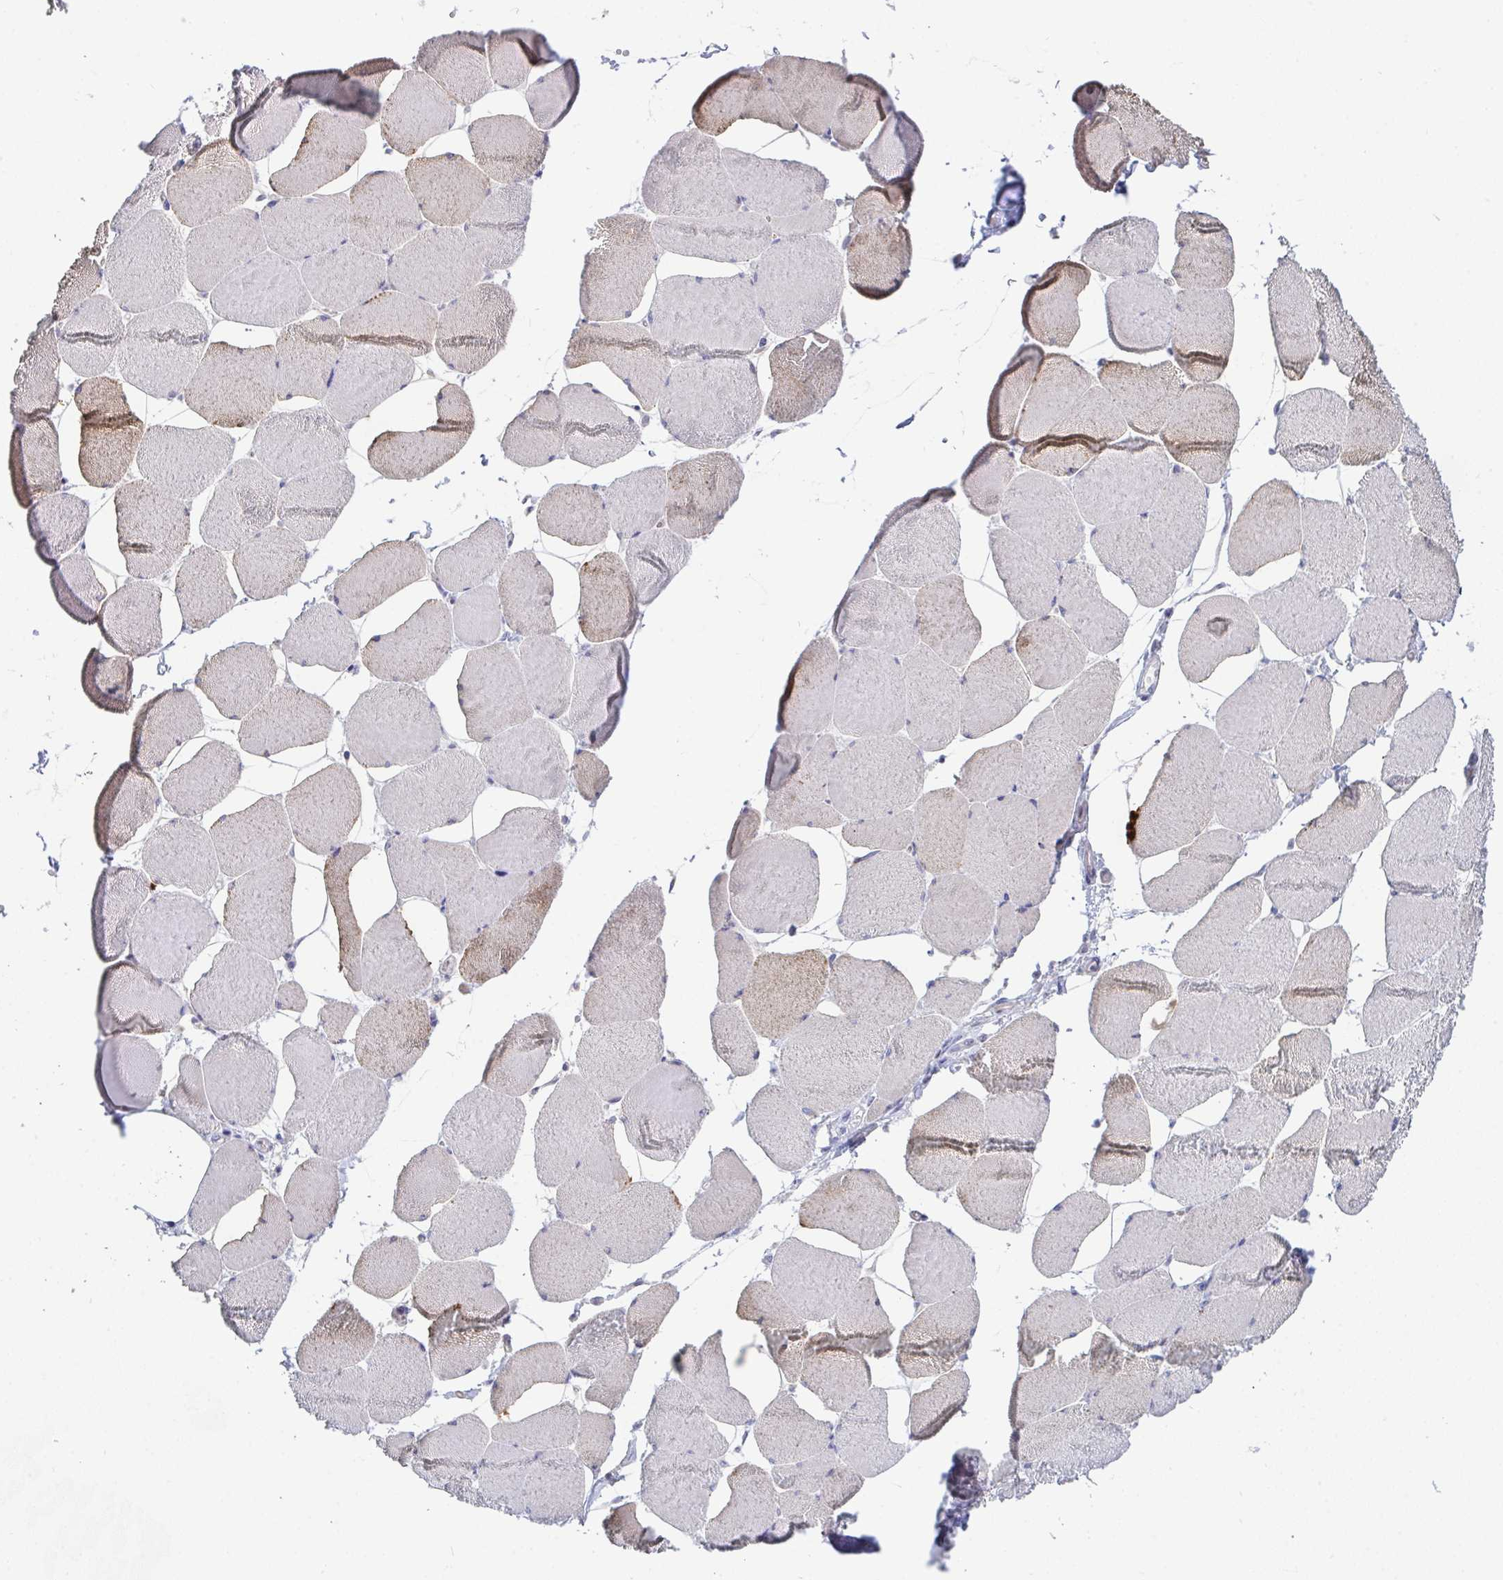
{"staining": {"intensity": "weak", "quantity": "<25%", "location": "cytoplasmic/membranous"}, "tissue": "skeletal muscle", "cell_type": "Myocytes", "image_type": "normal", "snomed": [{"axis": "morphology", "description": "Normal tissue, NOS"}, {"axis": "topography", "description": "Skeletal muscle"}], "caption": "Protein analysis of unremarkable skeletal muscle demonstrates no significant positivity in myocytes.", "gene": "P2RX3", "patient": {"sex": "female", "age": 75}}